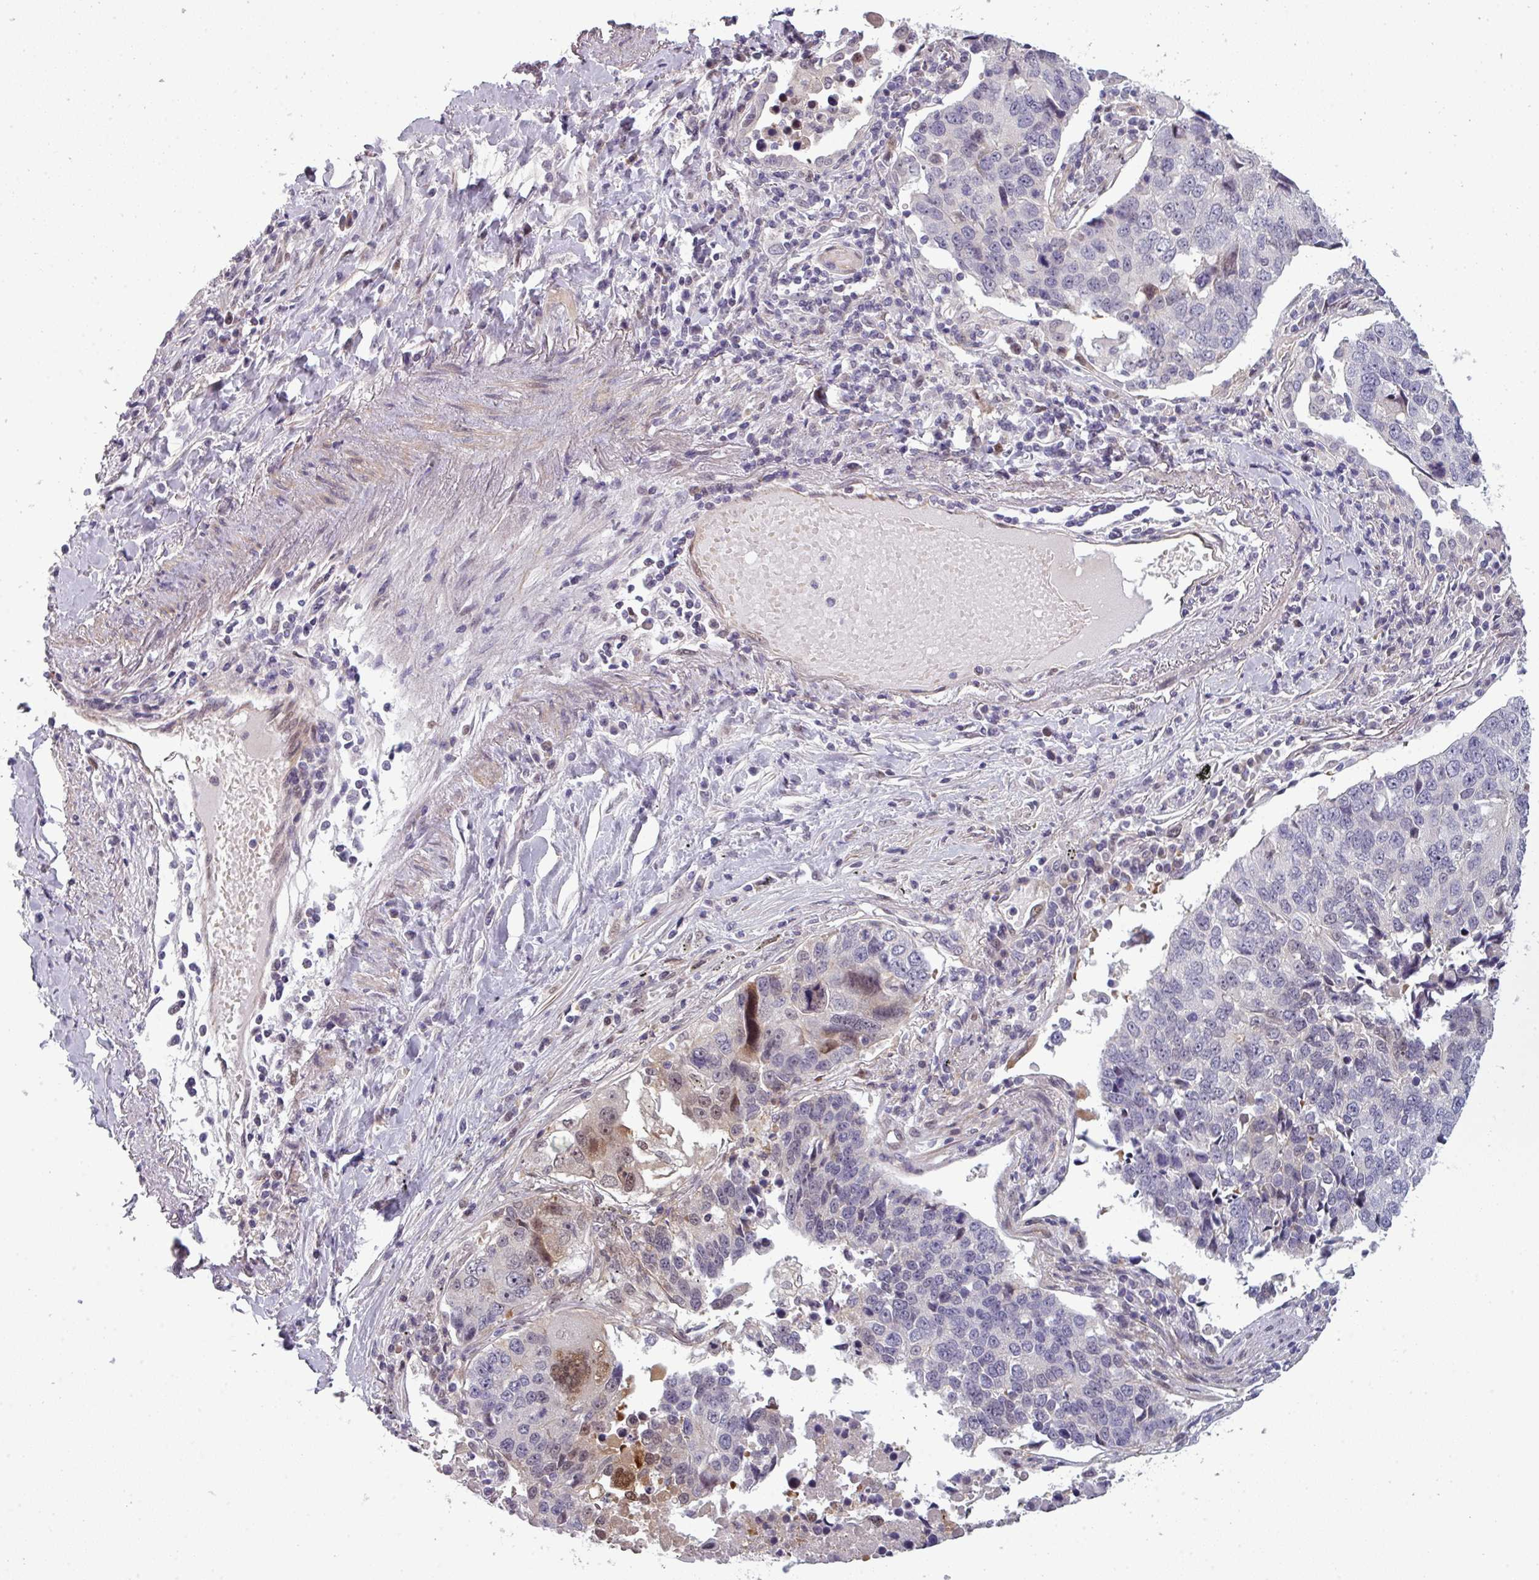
{"staining": {"intensity": "moderate", "quantity": "<25%", "location": "cytoplasmic/membranous,nuclear"}, "tissue": "lung cancer", "cell_type": "Tumor cells", "image_type": "cancer", "snomed": [{"axis": "morphology", "description": "Squamous cell carcinoma, NOS"}, {"axis": "topography", "description": "Lung"}], "caption": "Squamous cell carcinoma (lung) tissue reveals moderate cytoplasmic/membranous and nuclear expression in approximately <25% of tumor cells, visualized by immunohistochemistry.", "gene": "PRAMEF12", "patient": {"sex": "female", "age": 66}}